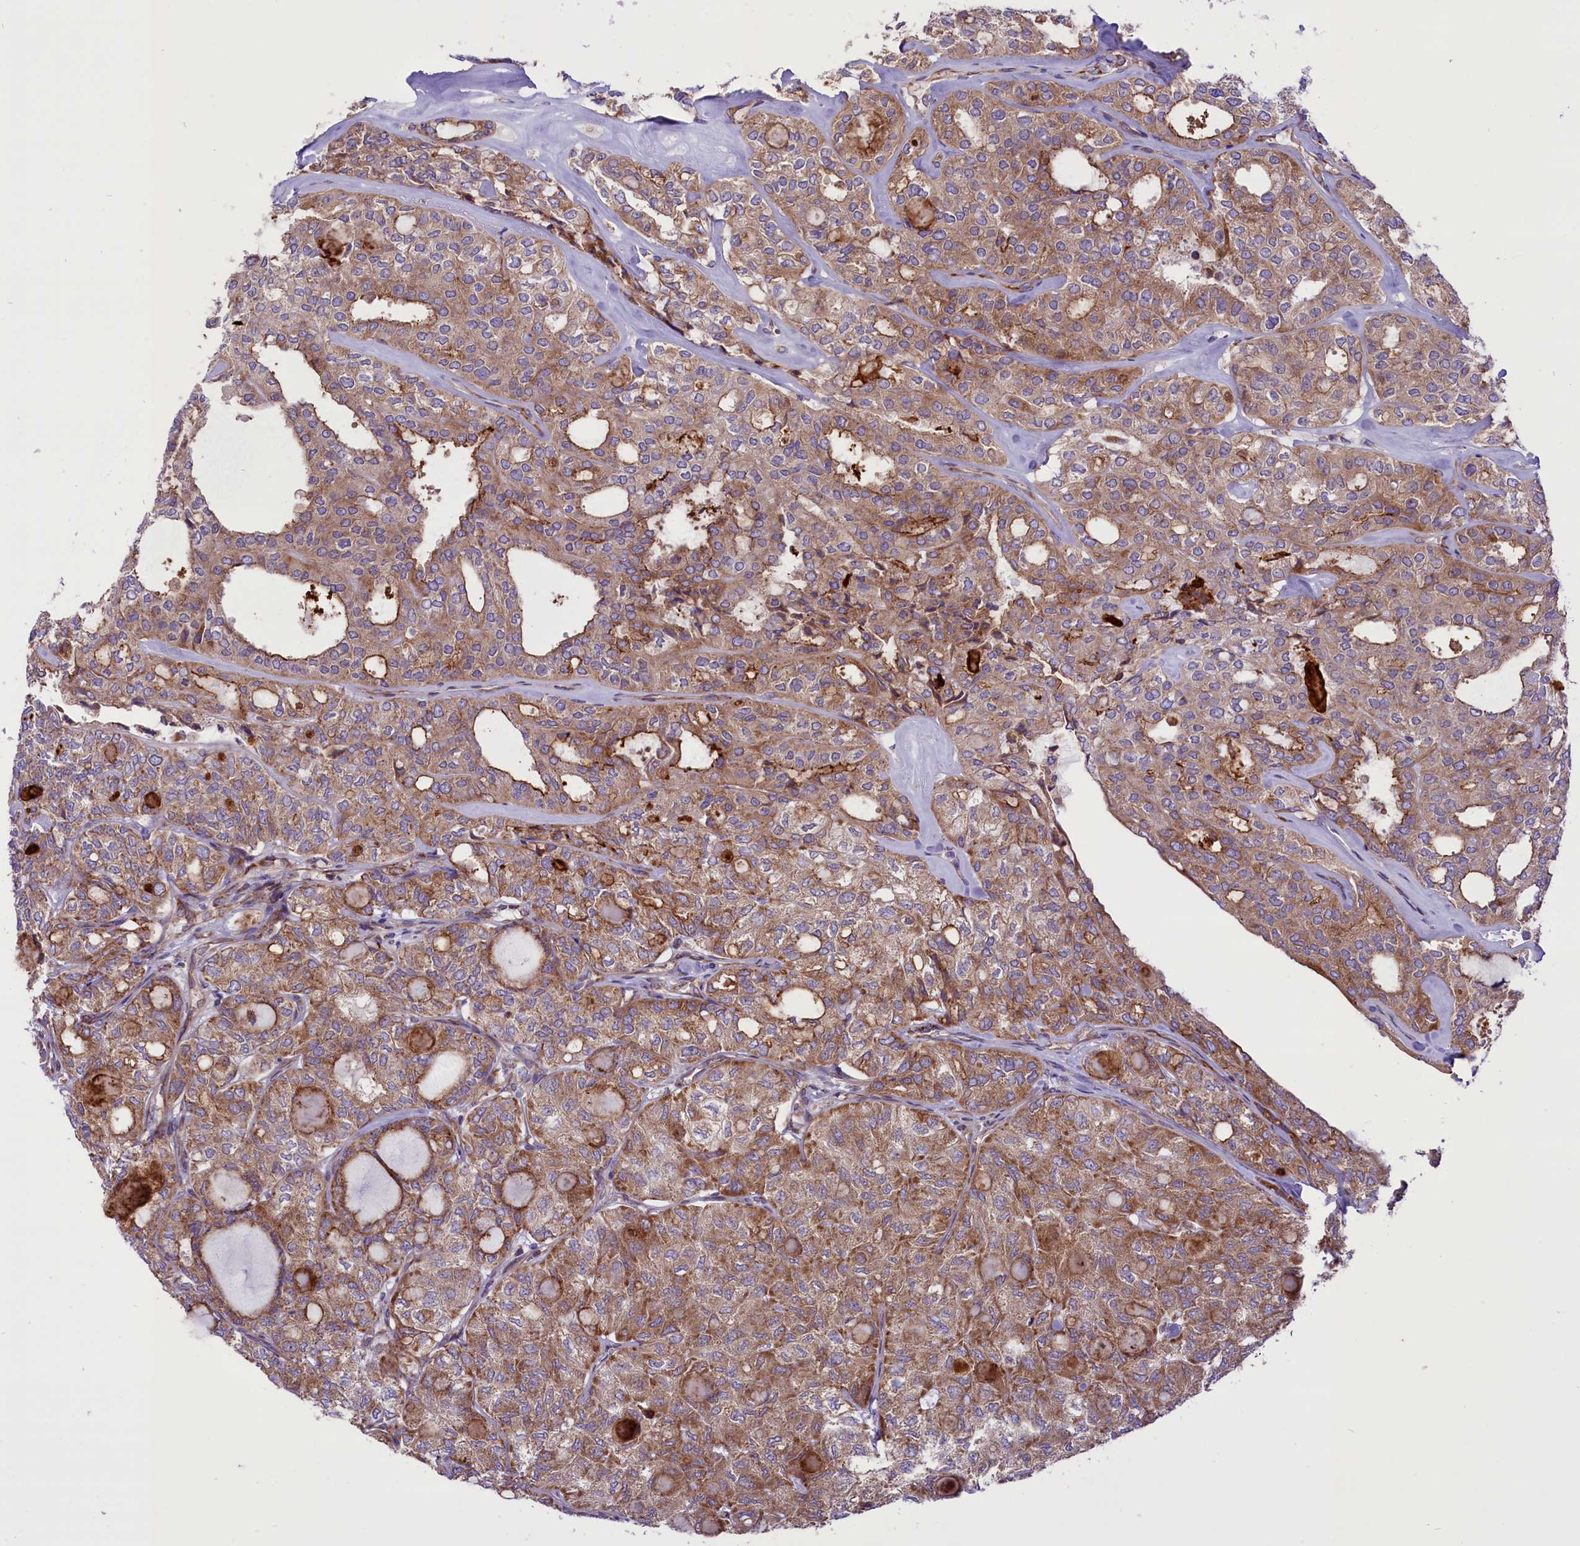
{"staining": {"intensity": "moderate", "quantity": ">75%", "location": "cytoplasmic/membranous"}, "tissue": "thyroid cancer", "cell_type": "Tumor cells", "image_type": "cancer", "snomed": [{"axis": "morphology", "description": "Follicular adenoma carcinoma, NOS"}, {"axis": "topography", "description": "Thyroid gland"}], "caption": "An image of human thyroid cancer stained for a protein exhibits moderate cytoplasmic/membranous brown staining in tumor cells.", "gene": "PTPRU", "patient": {"sex": "male", "age": 75}}